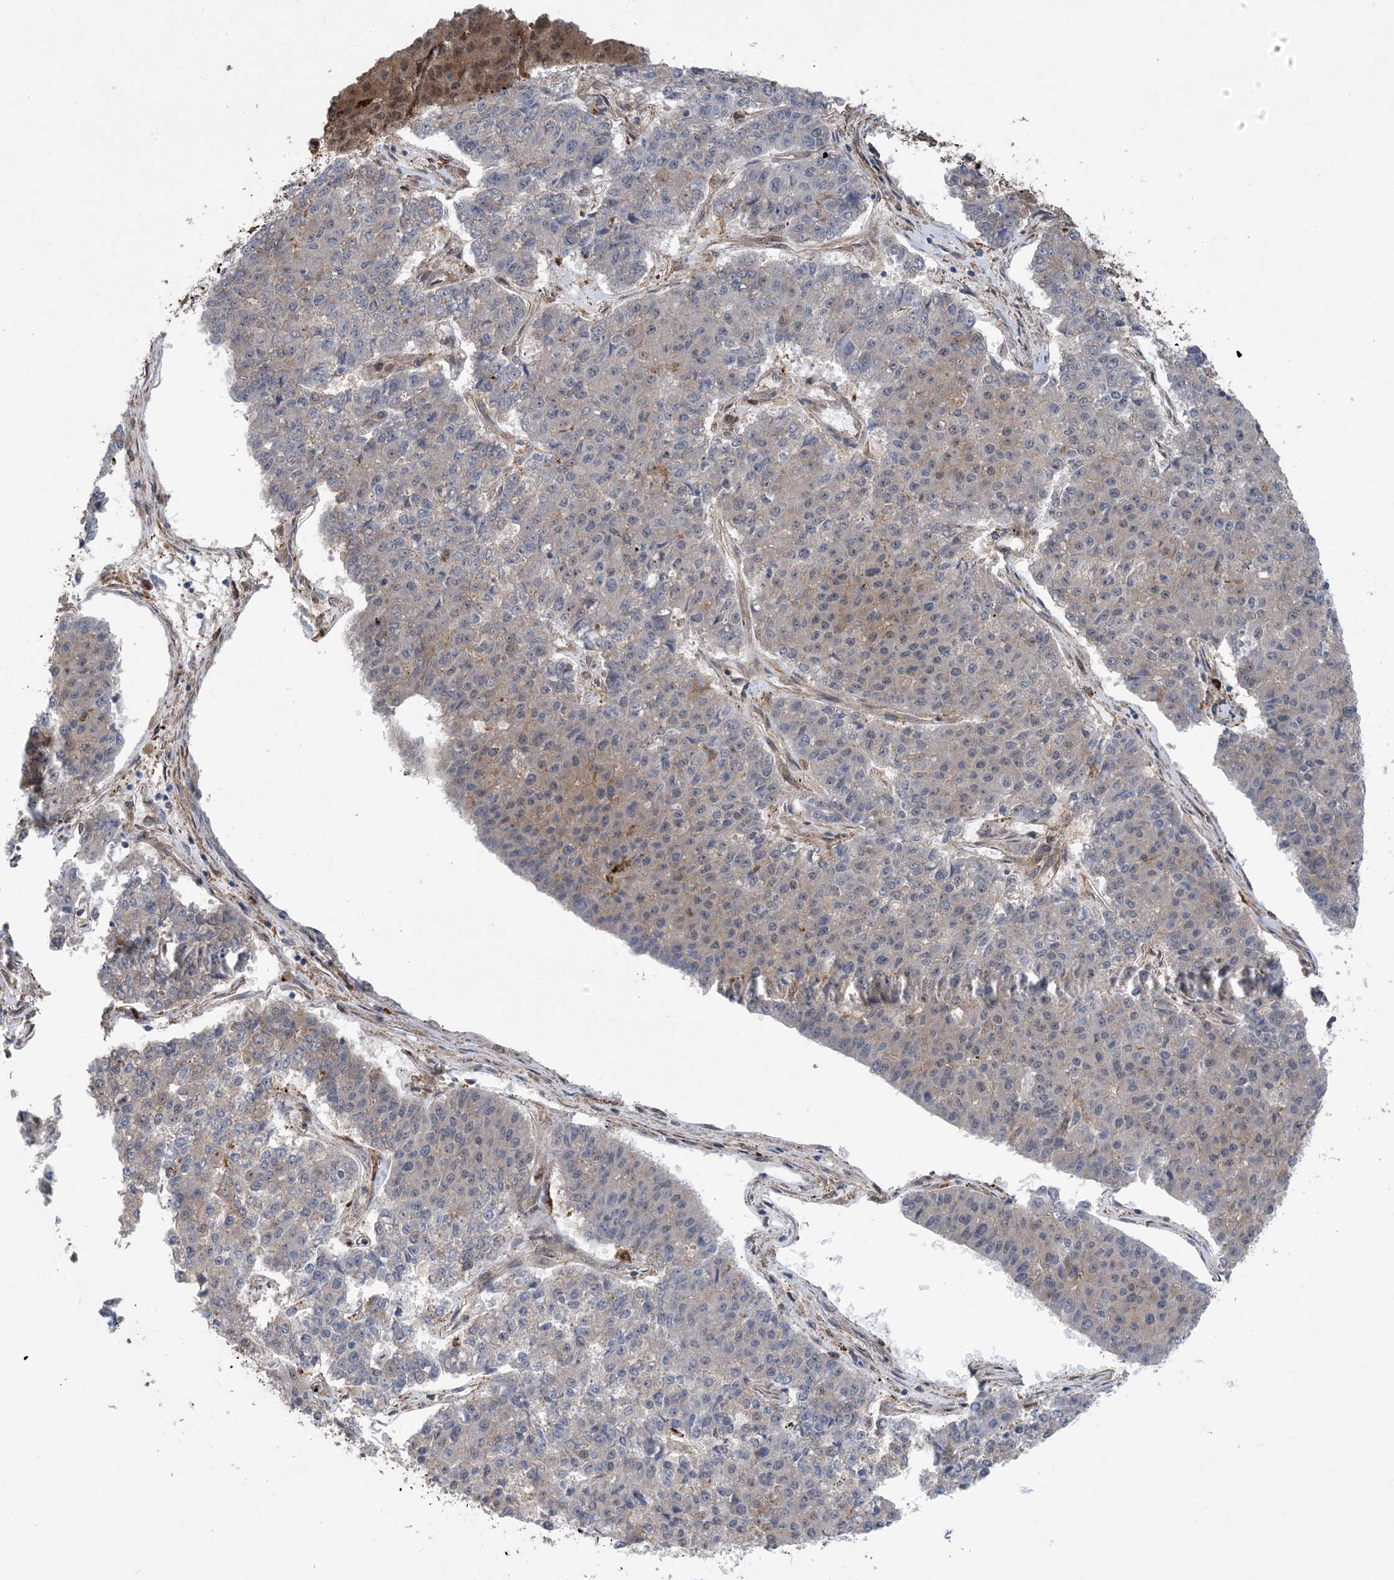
{"staining": {"intensity": "weak", "quantity": "25%-75%", "location": "cytoplasmic/membranous,nuclear"}, "tissue": "pancreatic cancer", "cell_type": "Tumor cells", "image_type": "cancer", "snomed": [{"axis": "morphology", "description": "Adenocarcinoma, NOS"}, {"axis": "topography", "description": "Pancreas"}], "caption": "There is low levels of weak cytoplasmic/membranous and nuclear staining in tumor cells of pancreatic cancer (adenocarcinoma), as demonstrated by immunohistochemical staining (brown color).", "gene": "HS1BP3", "patient": {"sex": "male", "age": 50}}